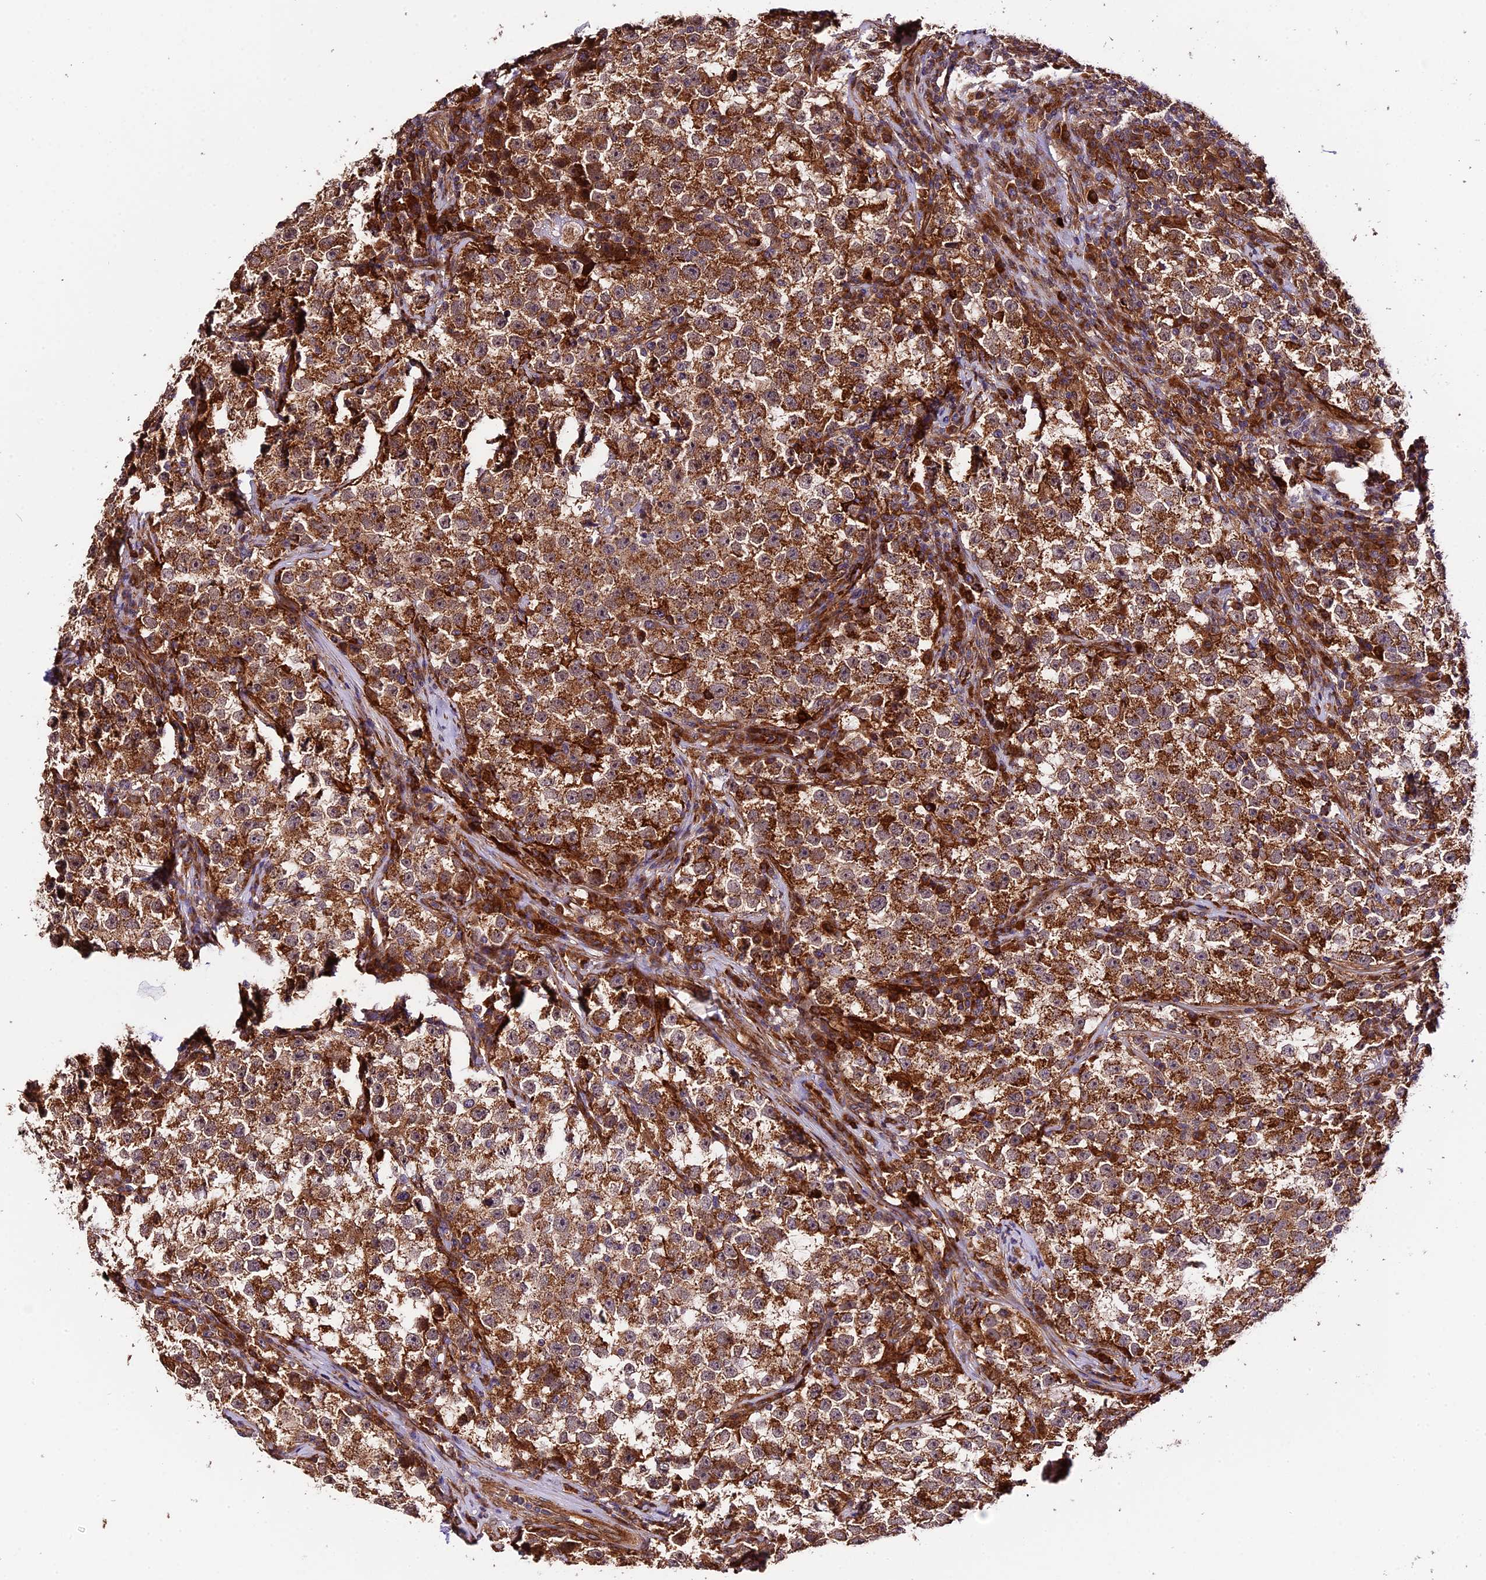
{"staining": {"intensity": "moderate", "quantity": ">75%", "location": "cytoplasmic/membranous"}, "tissue": "testis cancer", "cell_type": "Tumor cells", "image_type": "cancer", "snomed": [{"axis": "morphology", "description": "Seminoma, NOS"}, {"axis": "topography", "description": "Testis"}], "caption": "Immunohistochemistry (IHC) histopathology image of testis cancer (seminoma) stained for a protein (brown), which reveals medium levels of moderate cytoplasmic/membranous expression in about >75% of tumor cells.", "gene": "HERPUD1", "patient": {"sex": "male", "age": 22}}